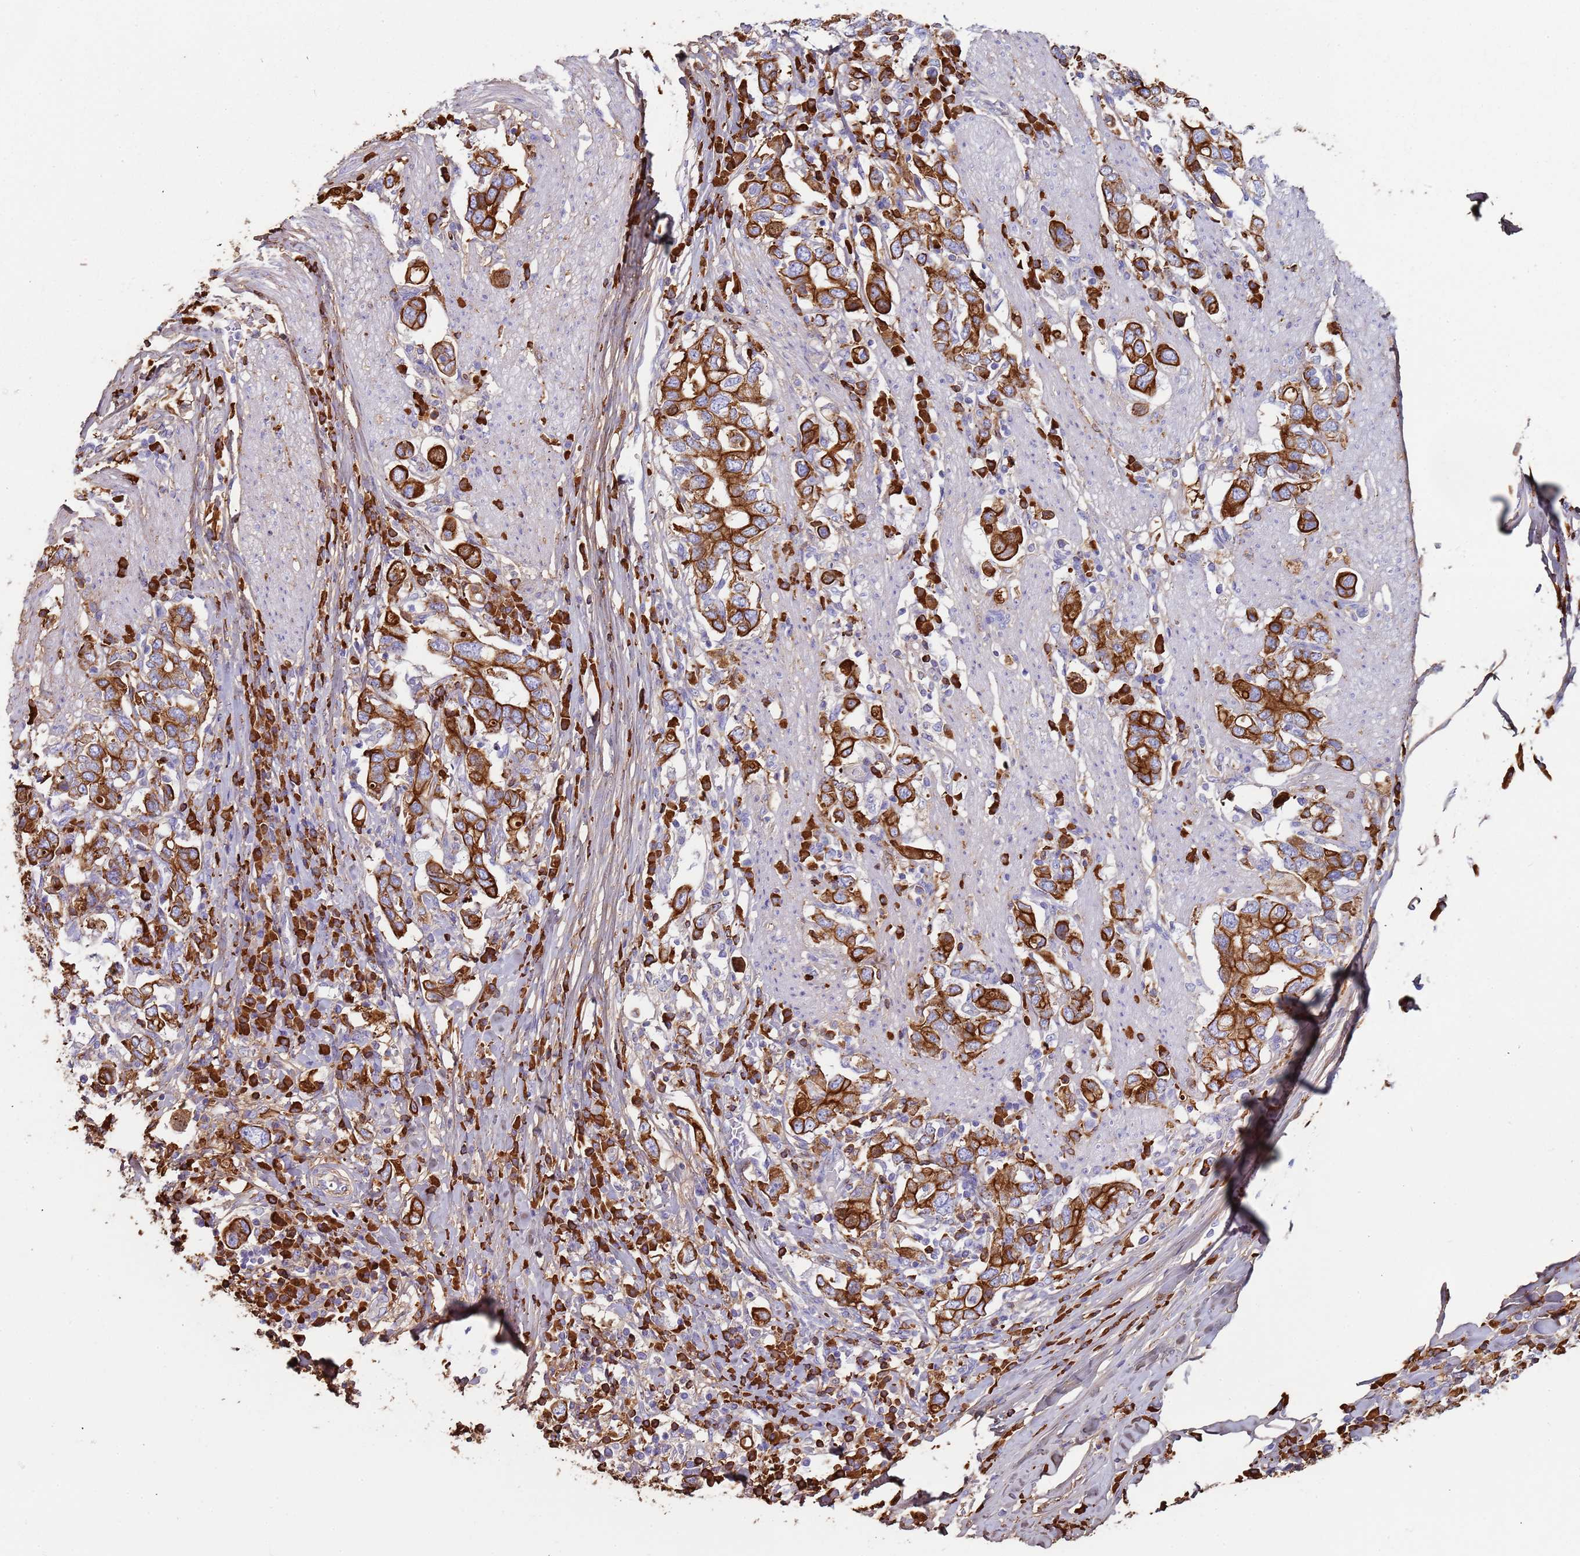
{"staining": {"intensity": "strong", "quantity": ">75%", "location": "cytoplasmic/membranous"}, "tissue": "stomach cancer", "cell_type": "Tumor cells", "image_type": "cancer", "snomed": [{"axis": "morphology", "description": "Adenocarcinoma, NOS"}, {"axis": "topography", "description": "Stomach, upper"}, {"axis": "topography", "description": "Stomach"}], "caption": "Strong cytoplasmic/membranous protein positivity is appreciated in approximately >75% of tumor cells in stomach cancer.", "gene": "CYSLTR2", "patient": {"sex": "male", "age": 62}}